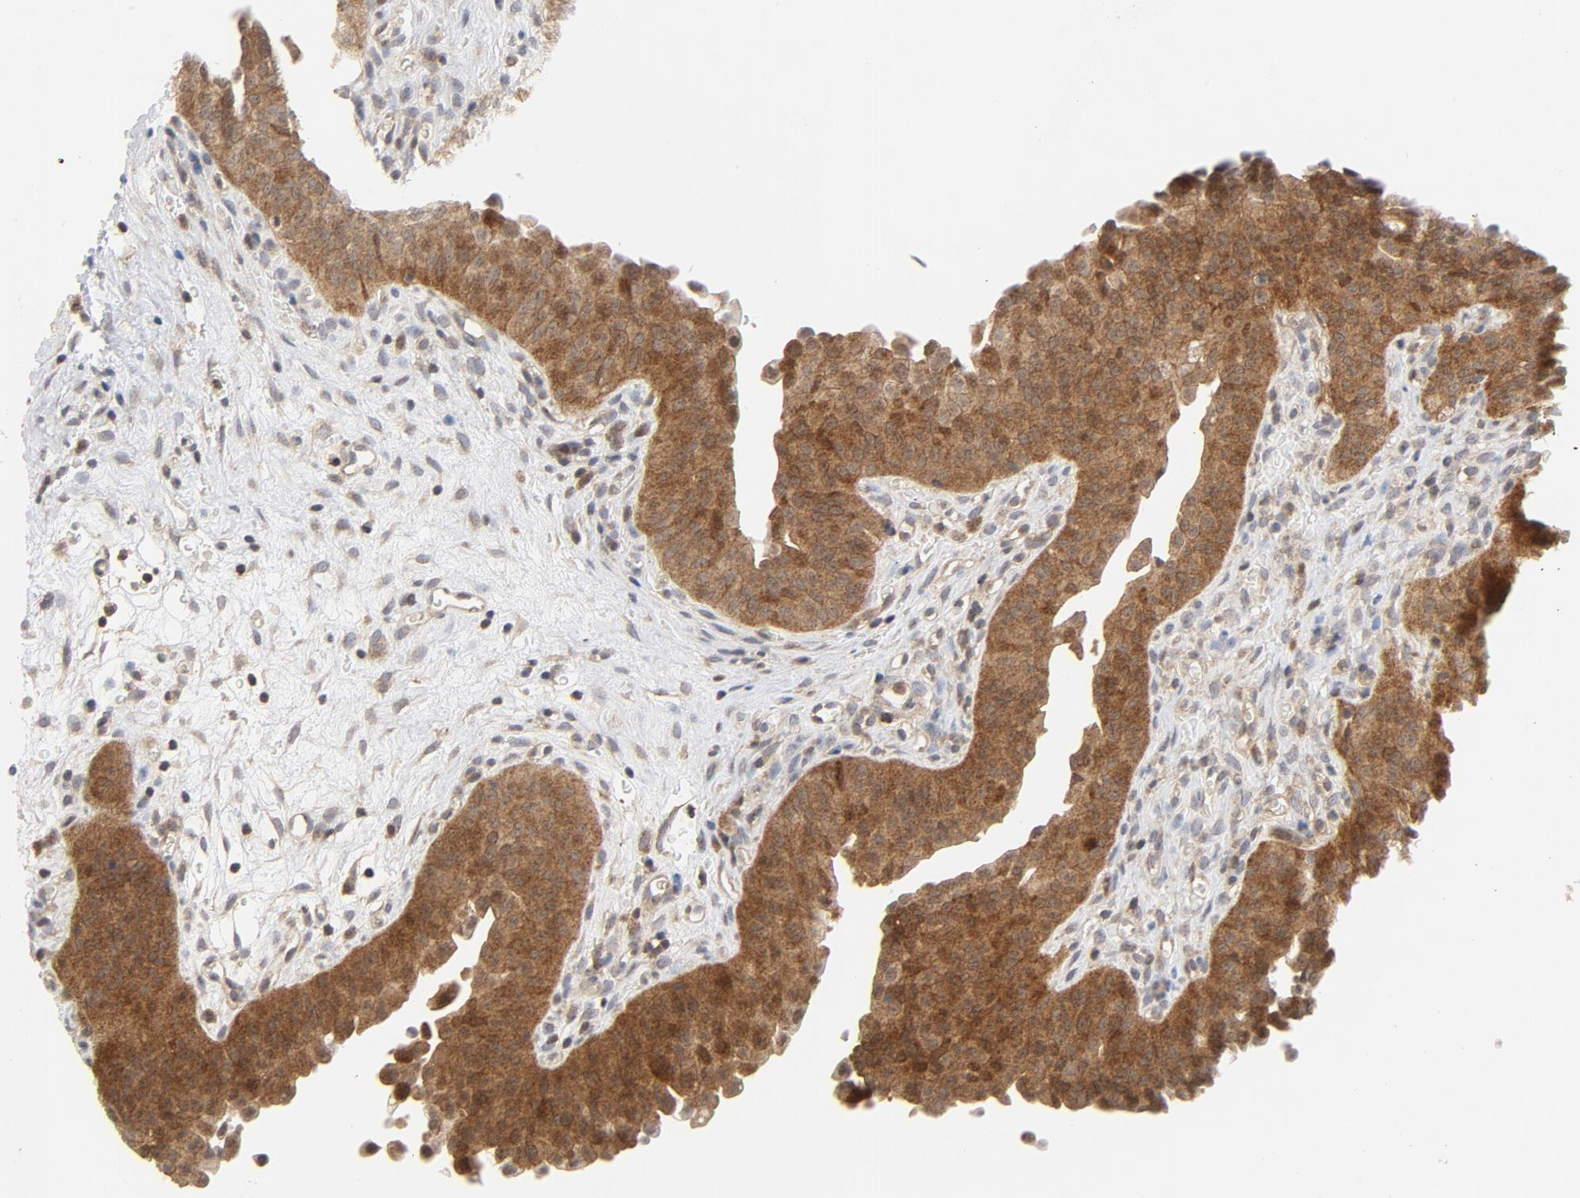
{"staining": {"intensity": "strong", "quantity": ">75%", "location": "cytoplasmic/membranous,nuclear"}, "tissue": "urinary bladder", "cell_type": "Urothelial cells", "image_type": "normal", "snomed": [{"axis": "morphology", "description": "Normal tissue, NOS"}, {"axis": "morphology", "description": "Dysplasia, NOS"}, {"axis": "topography", "description": "Urinary bladder"}], "caption": "Brown immunohistochemical staining in benign human urinary bladder exhibits strong cytoplasmic/membranous,nuclear positivity in about >75% of urothelial cells.", "gene": "MAP2K7", "patient": {"sex": "male", "age": 35}}